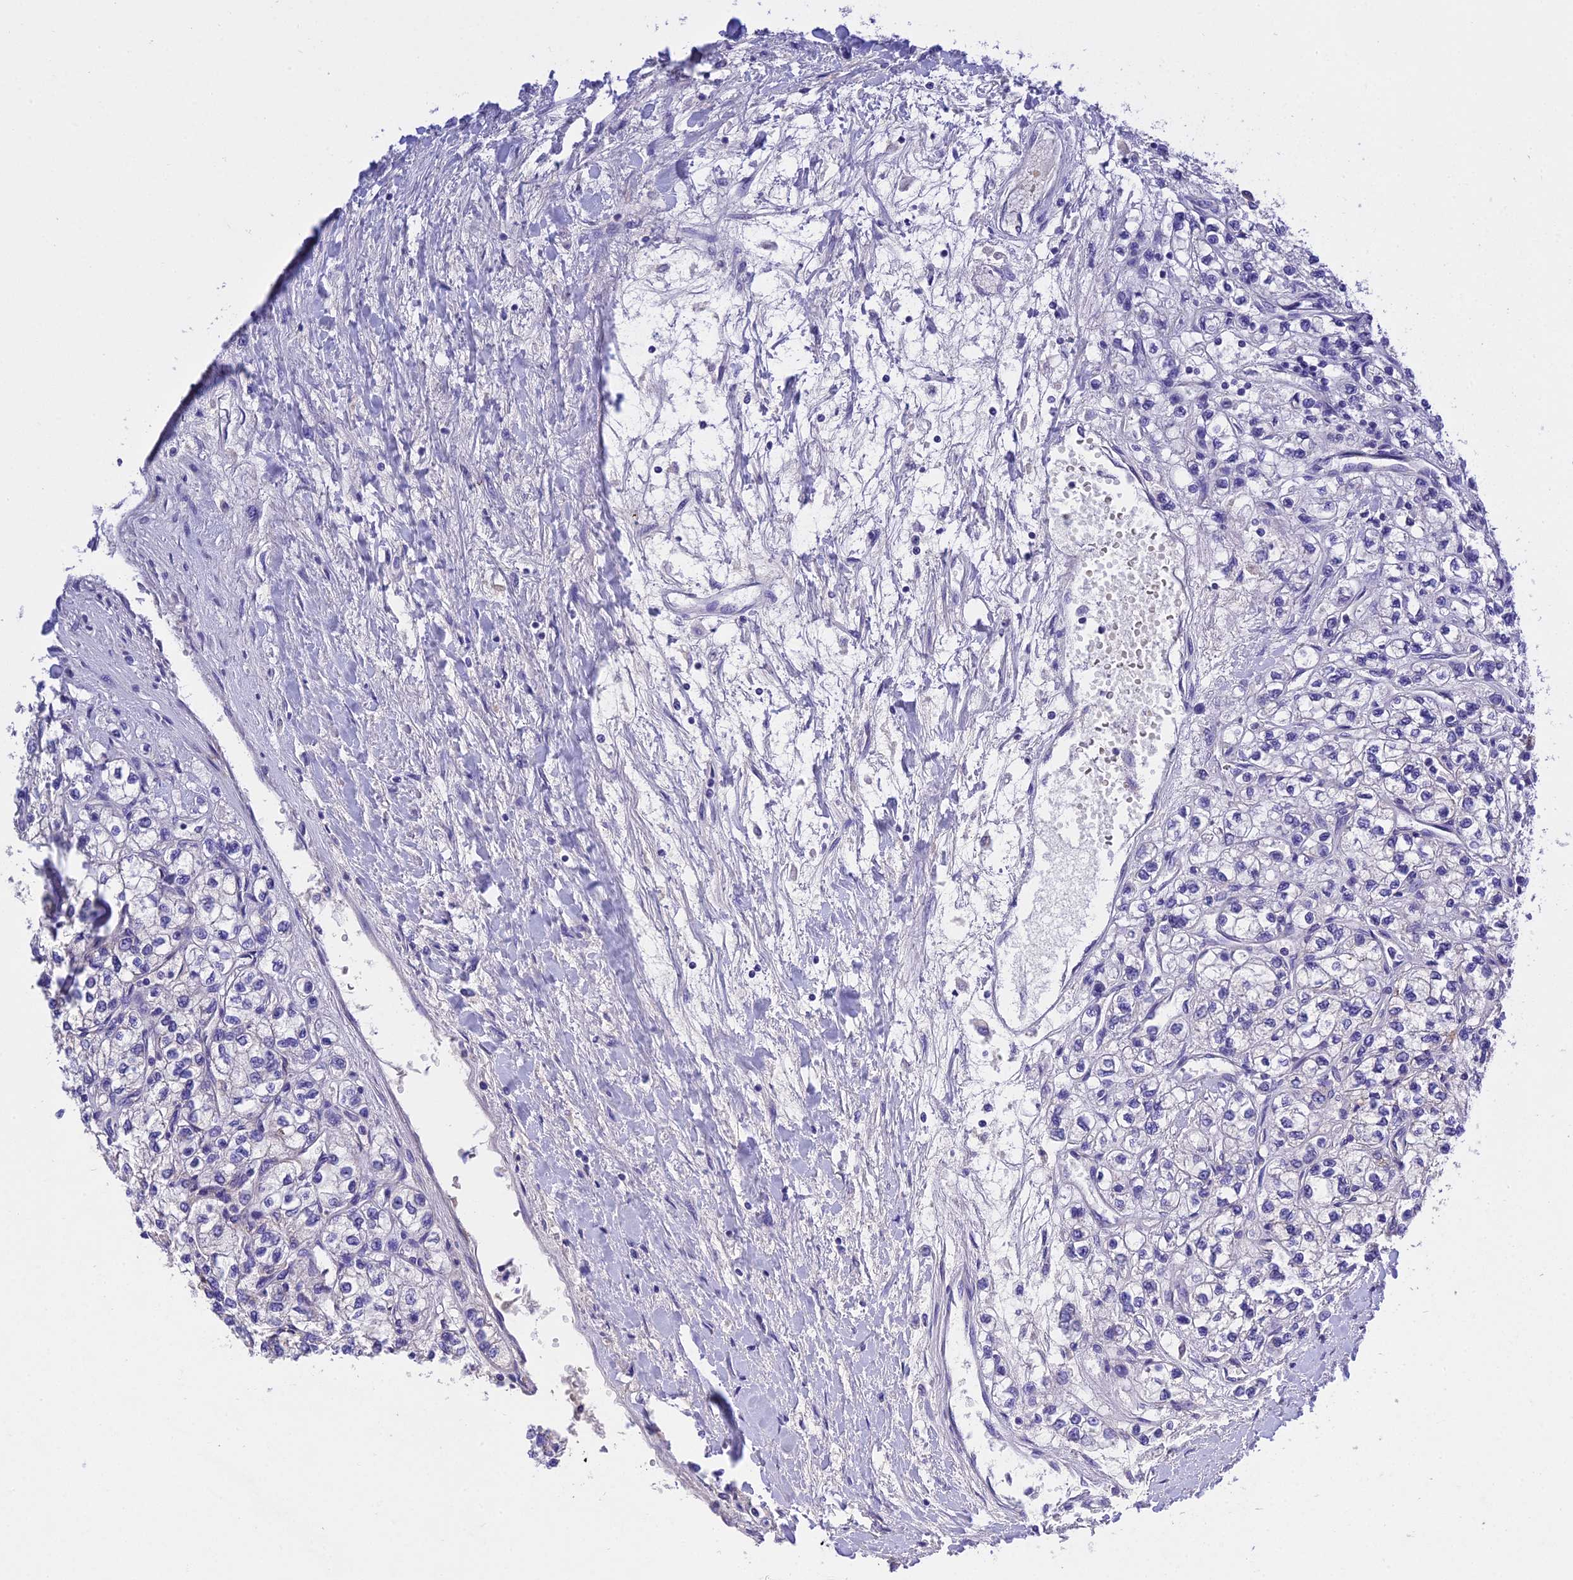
{"staining": {"intensity": "negative", "quantity": "none", "location": "none"}, "tissue": "renal cancer", "cell_type": "Tumor cells", "image_type": "cancer", "snomed": [{"axis": "morphology", "description": "Adenocarcinoma, NOS"}, {"axis": "topography", "description": "Kidney"}], "caption": "There is no significant positivity in tumor cells of adenocarcinoma (renal). (DAB immunohistochemistry, high magnification).", "gene": "MS4A5", "patient": {"sex": "male", "age": 80}}